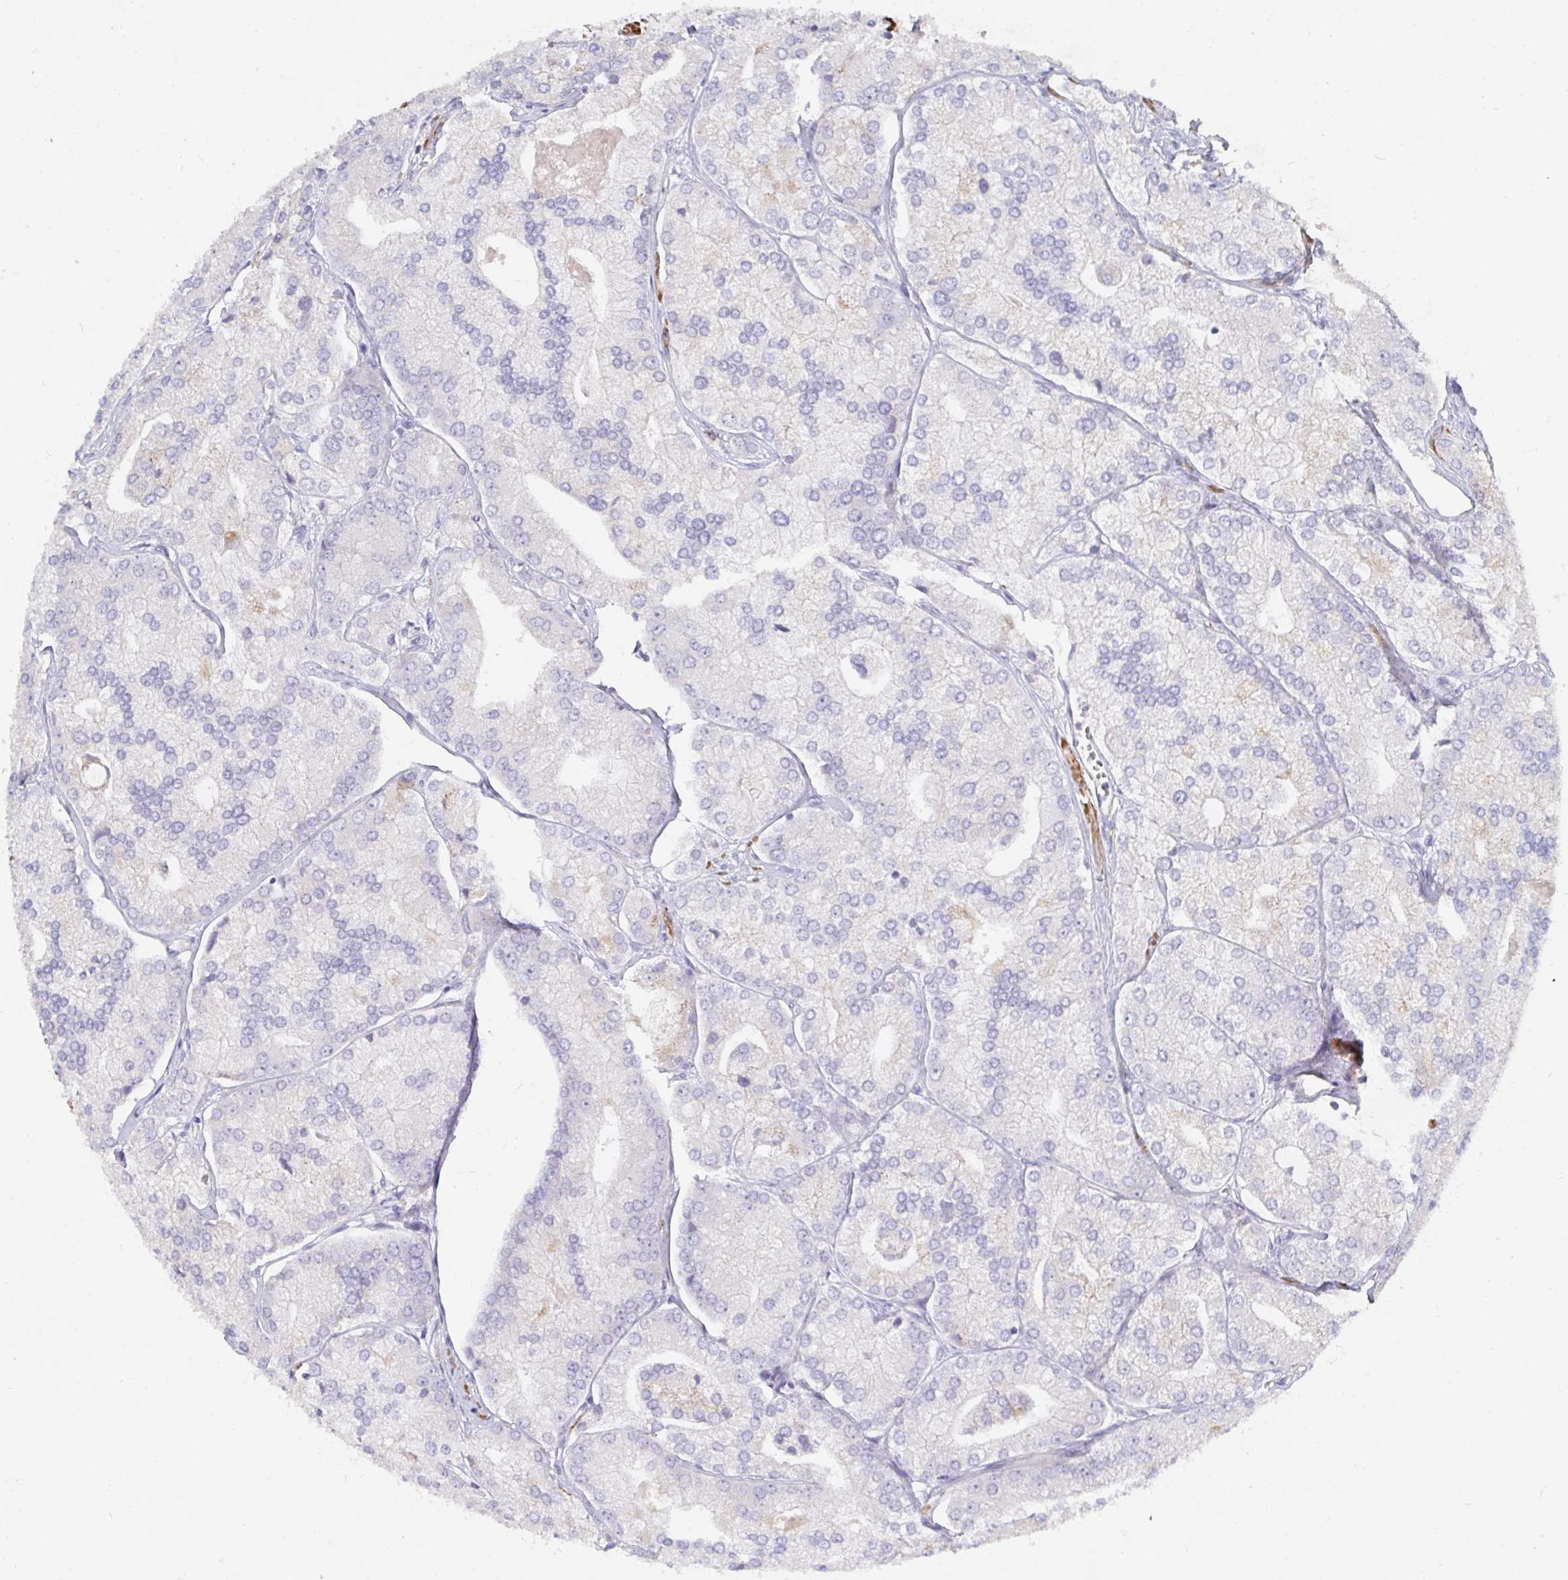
{"staining": {"intensity": "weak", "quantity": "<25%", "location": "cytoplasmic/membranous"}, "tissue": "prostate cancer", "cell_type": "Tumor cells", "image_type": "cancer", "snomed": [{"axis": "morphology", "description": "Adenocarcinoma, High grade"}, {"axis": "topography", "description": "Prostate"}], "caption": "Image shows no protein positivity in tumor cells of high-grade adenocarcinoma (prostate) tissue. The staining was performed using DAB (3,3'-diaminobenzidine) to visualize the protein expression in brown, while the nuclei were stained in blue with hematoxylin (Magnification: 20x).", "gene": "SSH2", "patient": {"sex": "male", "age": 61}}